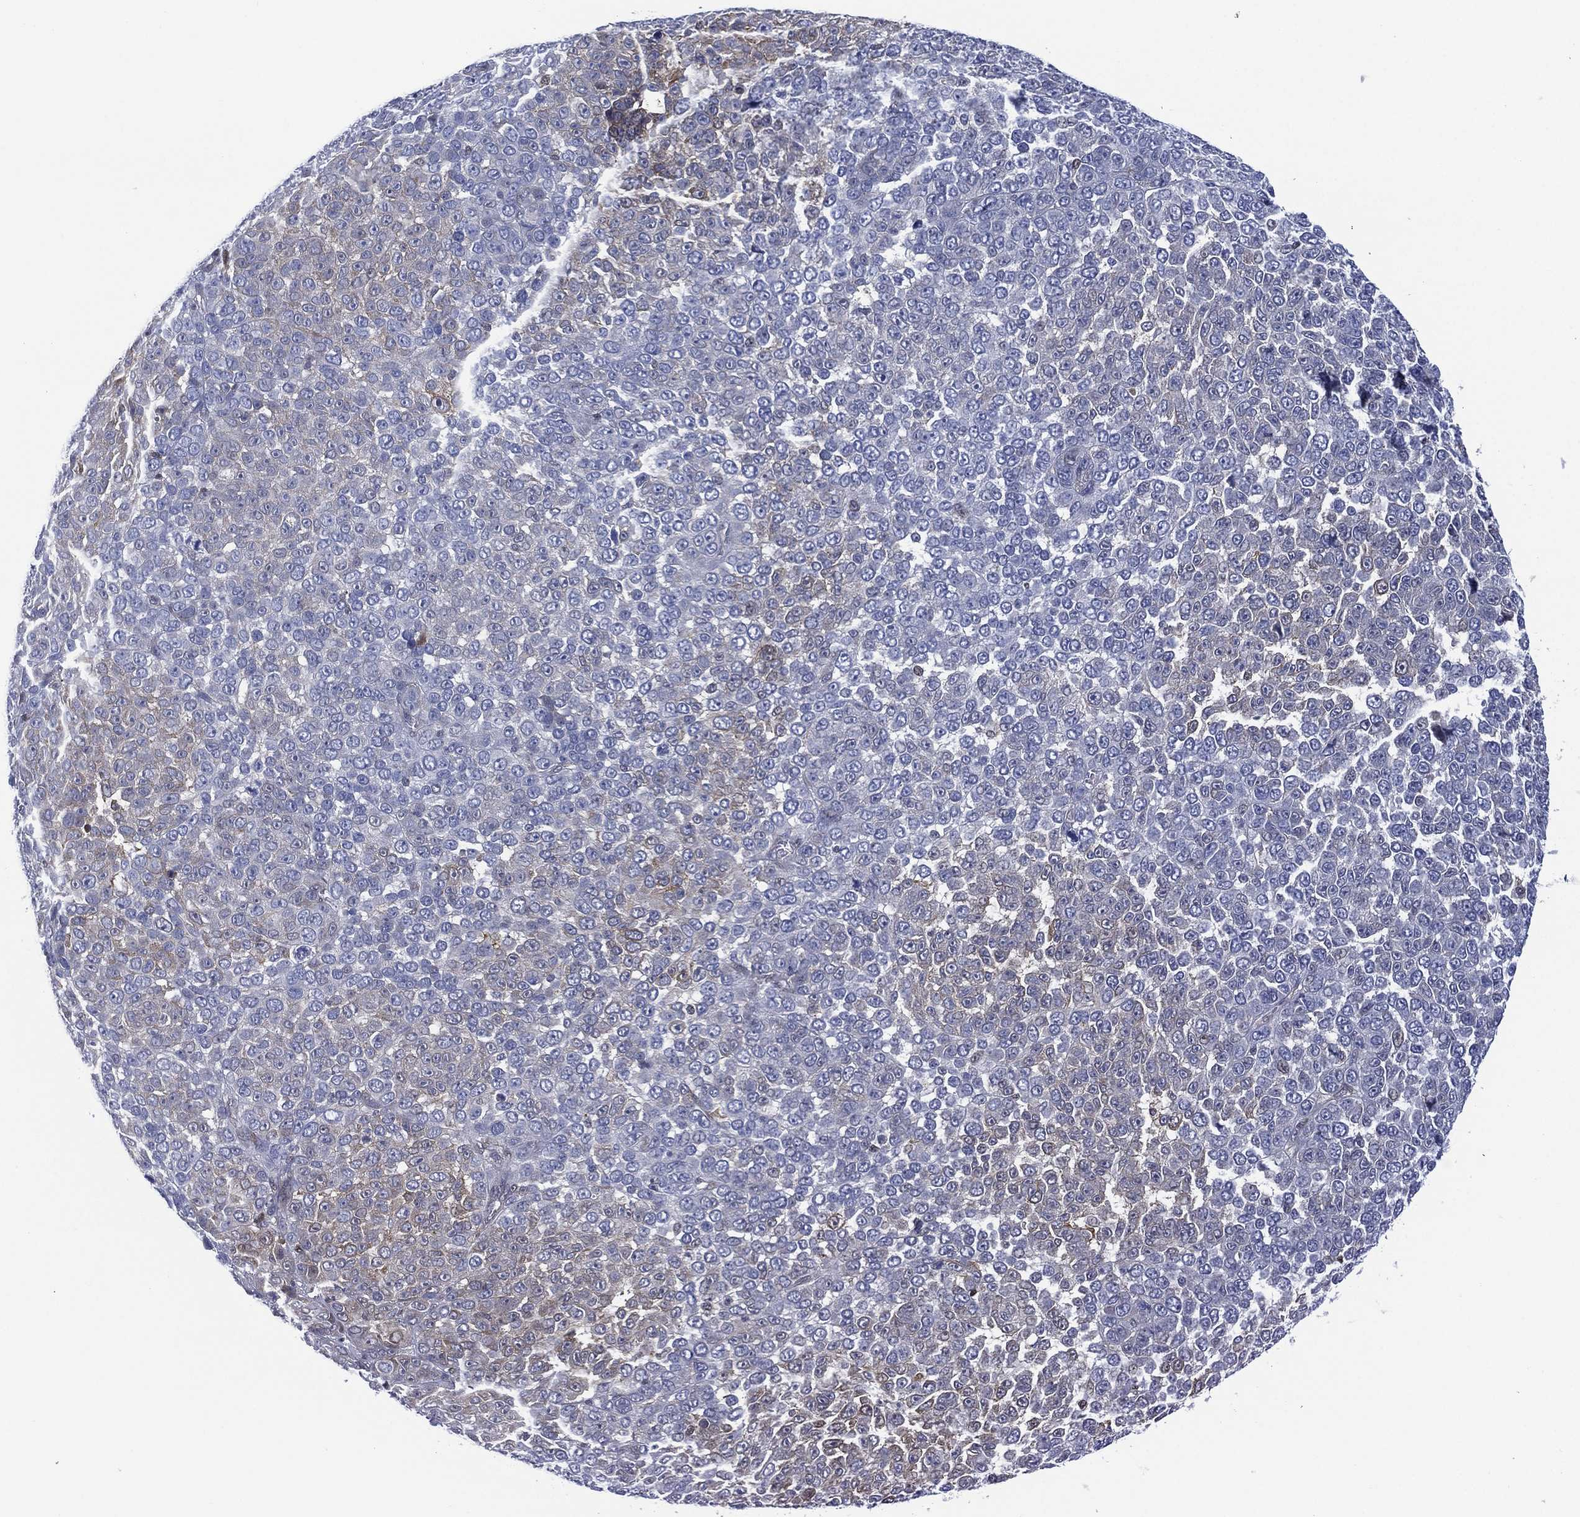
{"staining": {"intensity": "negative", "quantity": "none", "location": "none"}, "tissue": "melanoma", "cell_type": "Tumor cells", "image_type": "cancer", "snomed": [{"axis": "morphology", "description": "Malignant melanoma, NOS"}, {"axis": "topography", "description": "Skin"}], "caption": "IHC histopathology image of malignant melanoma stained for a protein (brown), which demonstrates no staining in tumor cells.", "gene": "SLC4A4", "patient": {"sex": "female", "age": 95}}